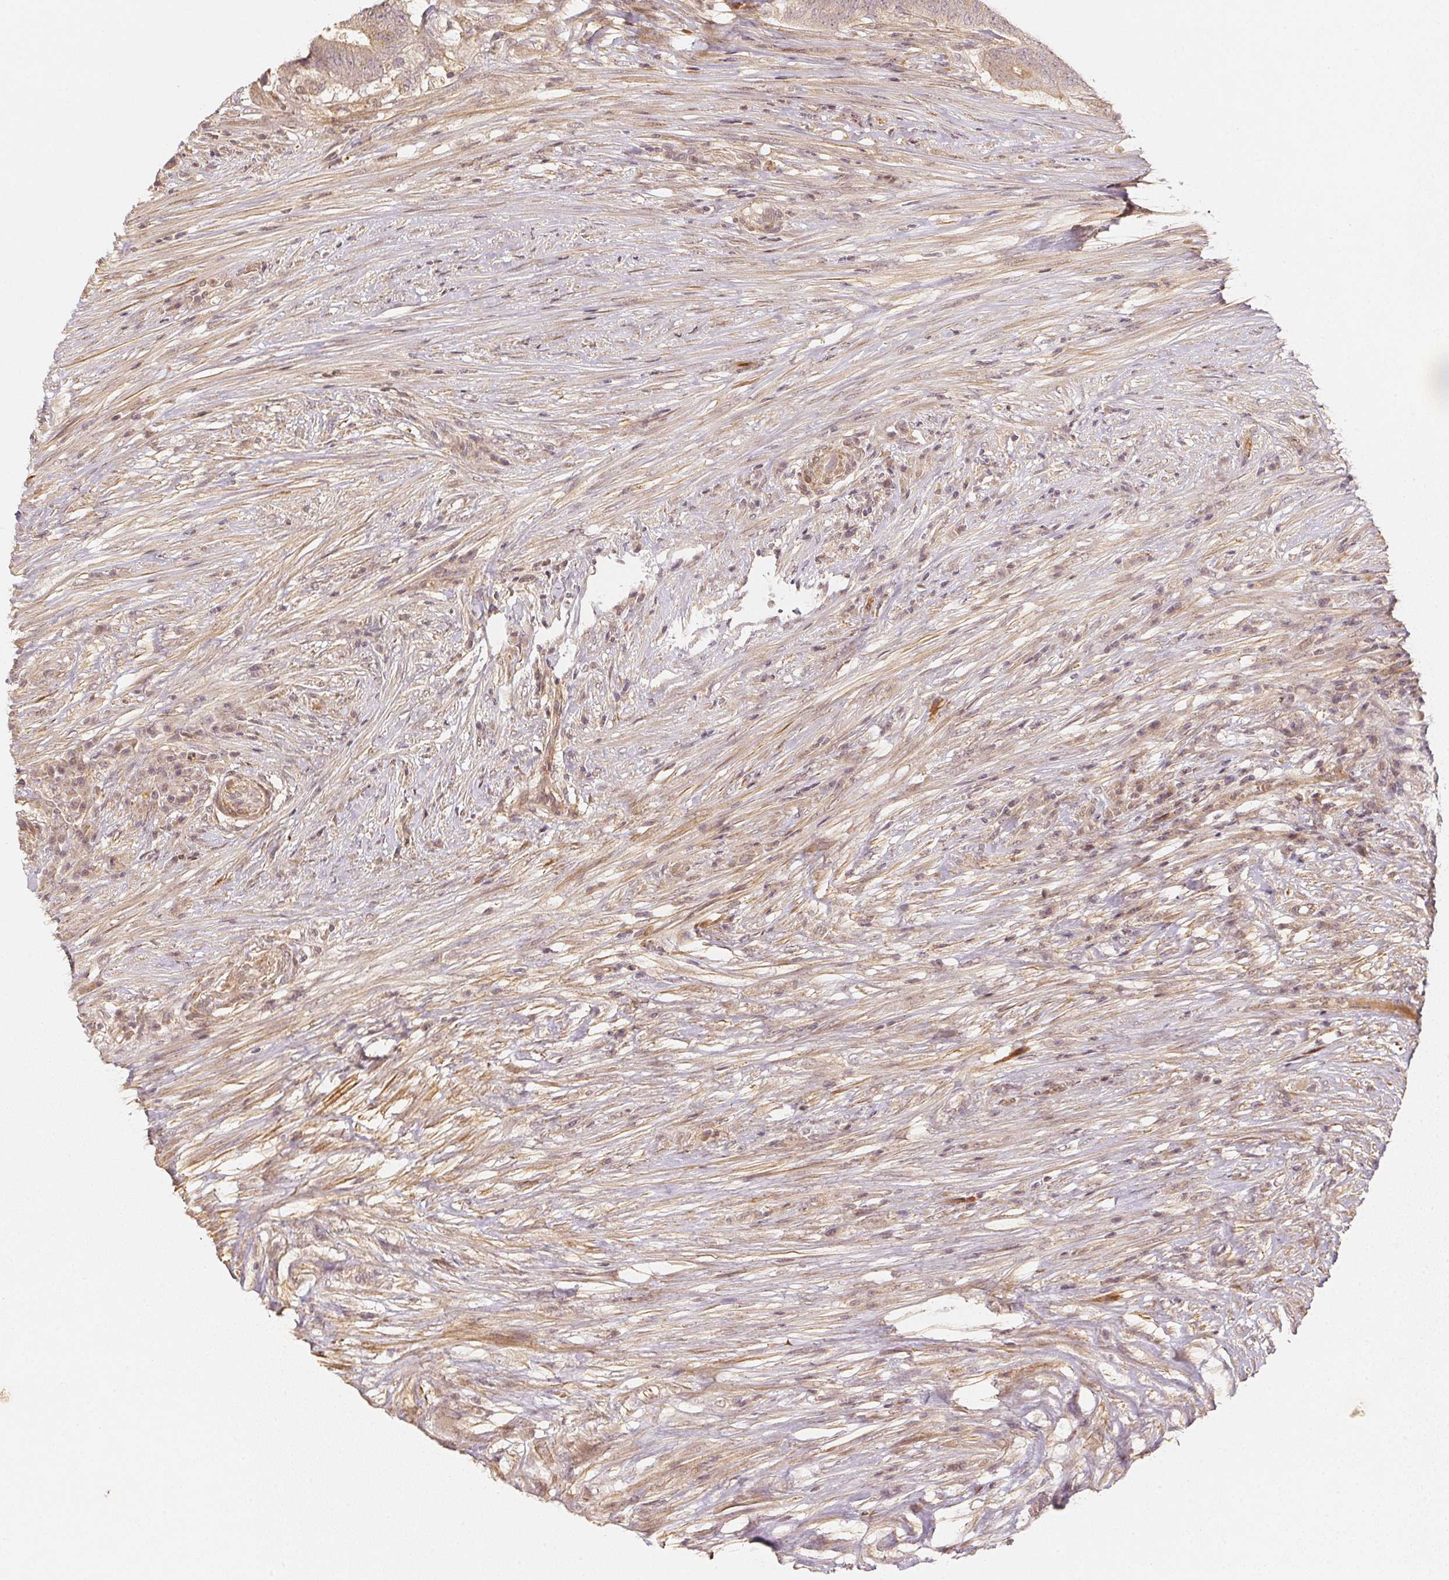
{"staining": {"intensity": "negative", "quantity": "none", "location": "none"}, "tissue": "colorectal cancer", "cell_type": "Tumor cells", "image_type": "cancer", "snomed": [{"axis": "morphology", "description": "Adenocarcinoma, NOS"}, {"axis": "topography", "description": "Colon"}], "caption": "An image of human colorectal cancer is negative for staining in tumor cells.", "gene": "SERPINE1", "patient": {"sex": "female", "age": 43}}